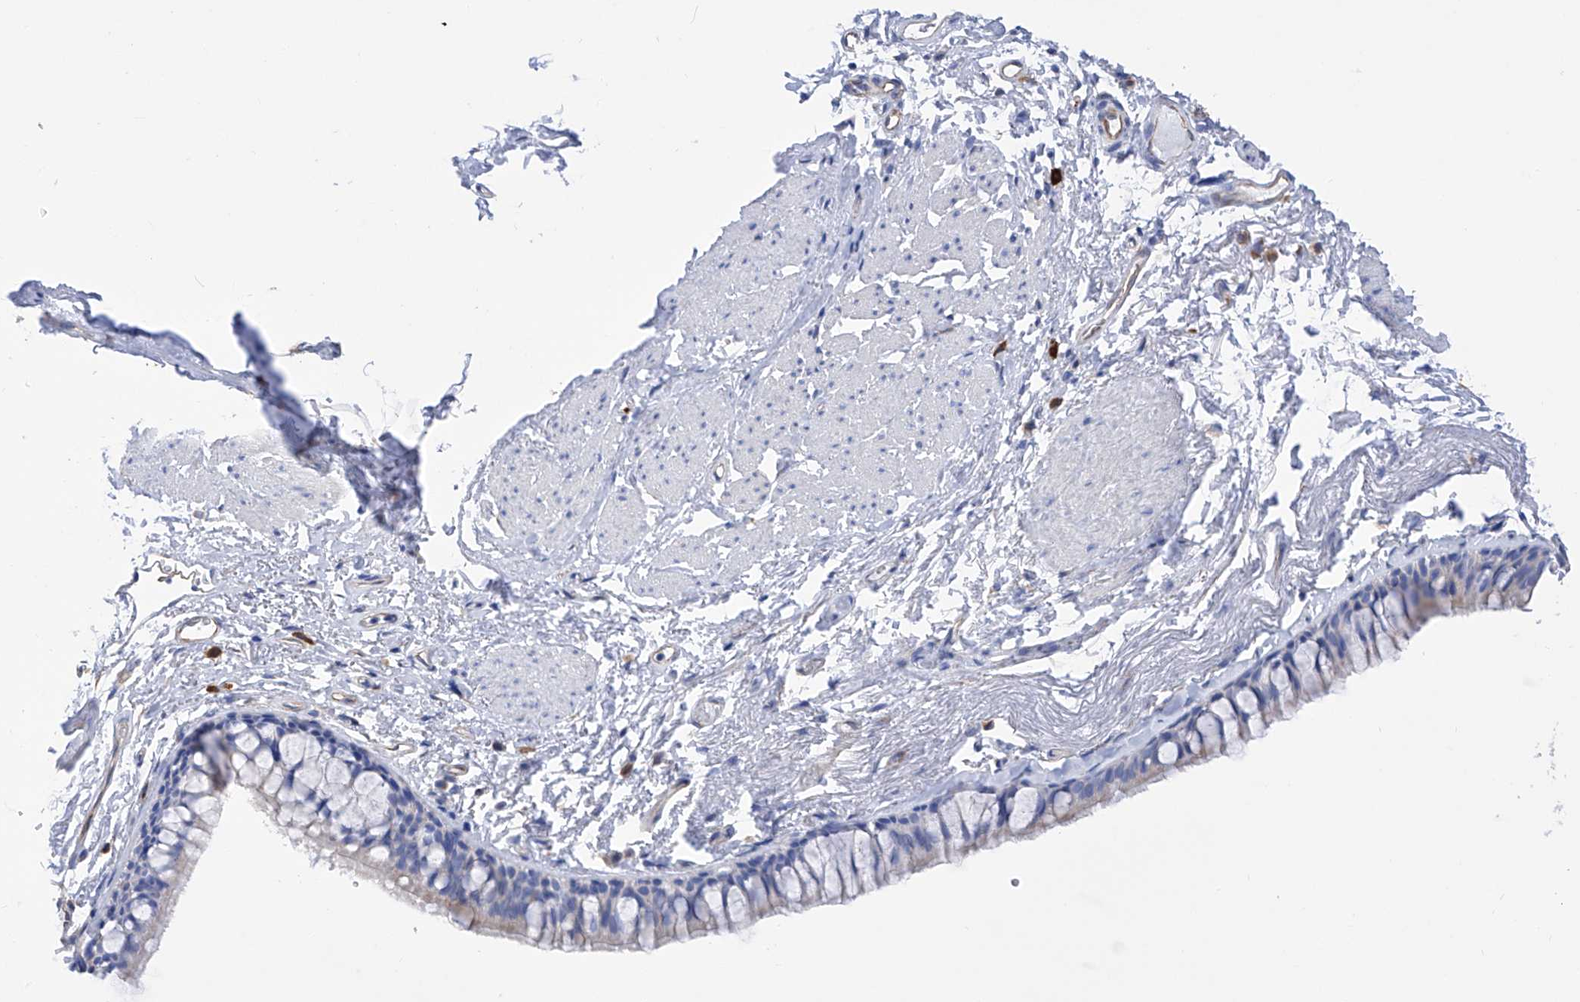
{"staining": {"intensity": "weak", "quantity": "<25%", "location": "cytoplasmic/membranous"}, "tissue": "bronchus", "cell_type": "Respiratory epithelial cells", "image_type": "normal", "snomed": [{"axis": "morphology", "description": "Normal tissue, NOS"}, {"axis": "topography", "description": "Cartilage tissue"}, {"axis": "topography", "description": "Bronchus"}], "caption": "Respiratory epithelial cells are negative for brown protein staining in normal bronchus. (Stains: DAB immunohistochemistry with hematoxylin counter stain, Microscopy: brightfield microscopy at high magnification).", "gene": "FLG", "patient": {"sex": "female", "age": 73}}